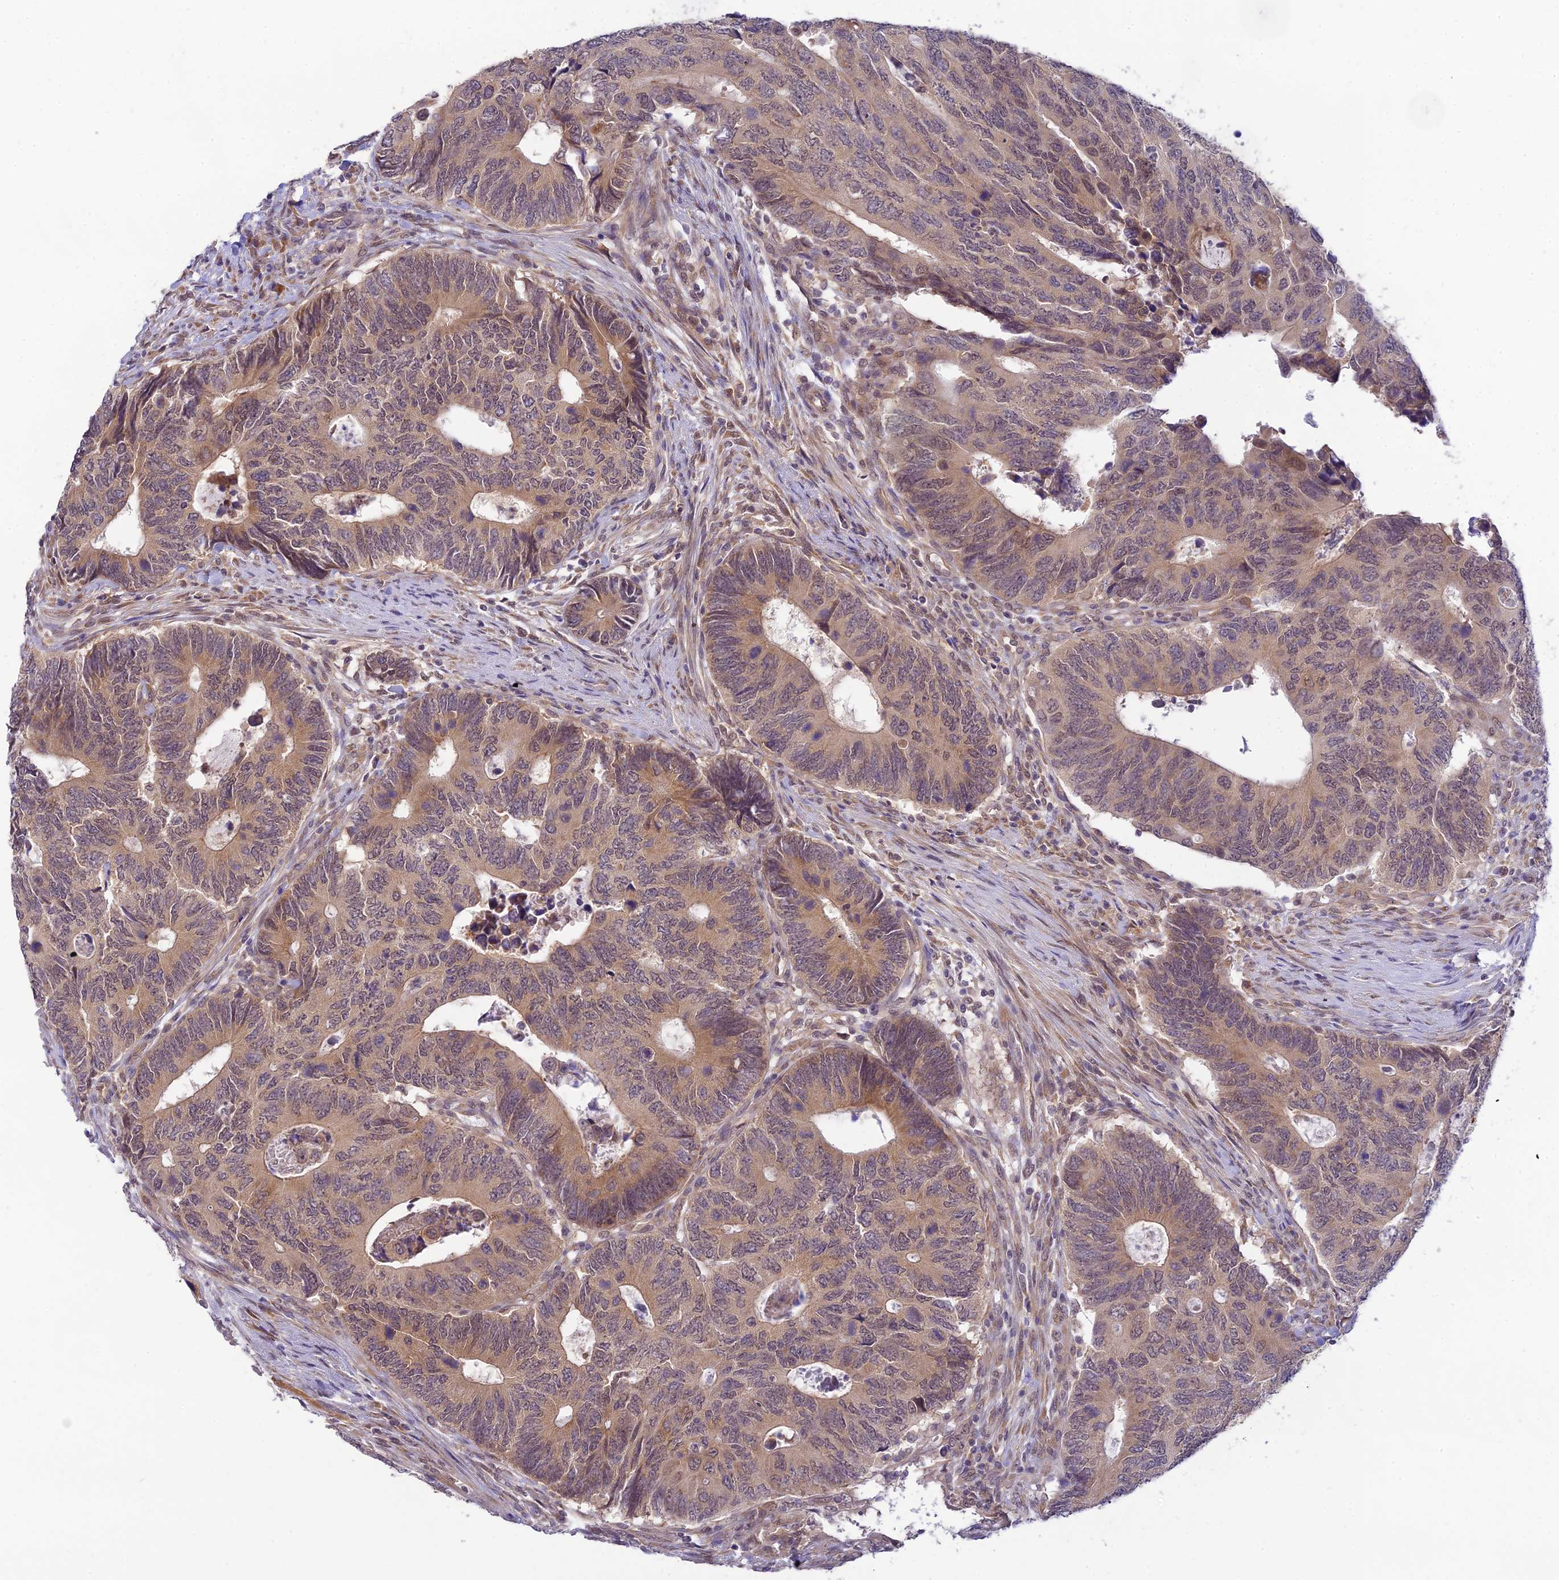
{"staining": {"intensity": "weak", "quantity": "25%-75%", "location": "cytoplasmic/membranous"}, "tissue": "colorectal cancer", "cell_type": "Tumor cells", "image_type": "cancer", "snomed": [{"axis": "morphology", "description": "Adenocarcinoma, NOS"}, {"axis": "topography", "description": "Colon"}], "caption": "The immunohistochemical stain labels weak cytoplasmic/membranous positivity in tumor cells of colorectal cancer (adenocarcinoma) tissue.", "gene": "SKIC8", "patient": {"sex": "male", "age": 87}}